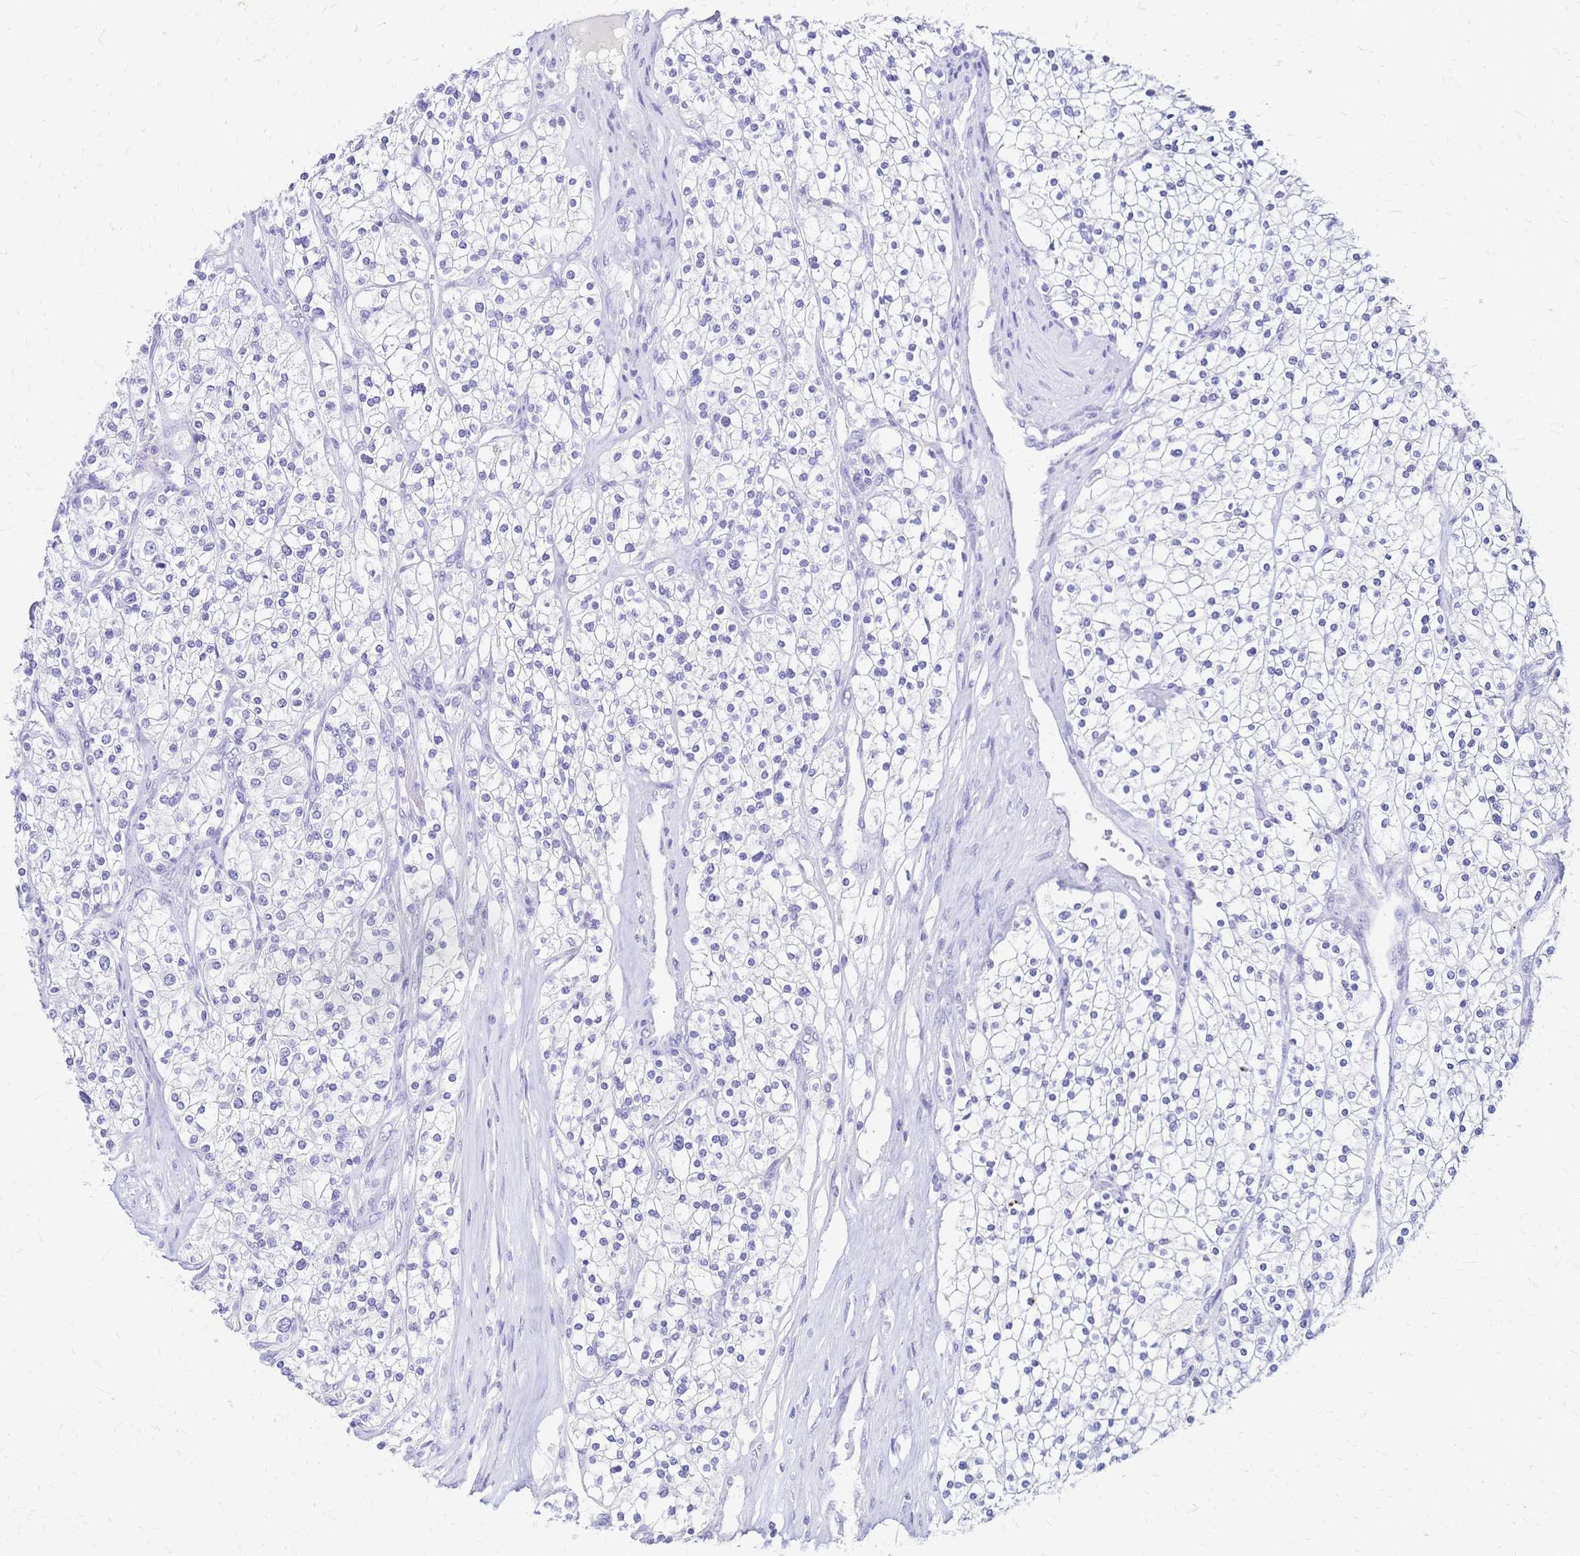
{"staining": {"intensity": "negative", "quantity": "none", "location": "none"}, "tissue": "renal cancer", "cell_type": "Tumor cells", "image_type": "cancer", "snomed": [{"axis": "morphology", "description": "Adenocarcinoma, NOS"}, {"axis": "topography", "description": "Kidney"}], "caption": "Tumor cells are negative for brown protein staining in renal cancer (adenocarcinoma). The staining was performed using DAB to visualize the protein expression in brown, while the nuclei were stained in blue with hematoxylin (Magnification: 20x).", "gene": "FA2H", "patient": {"sex": "male", "age": 80}}